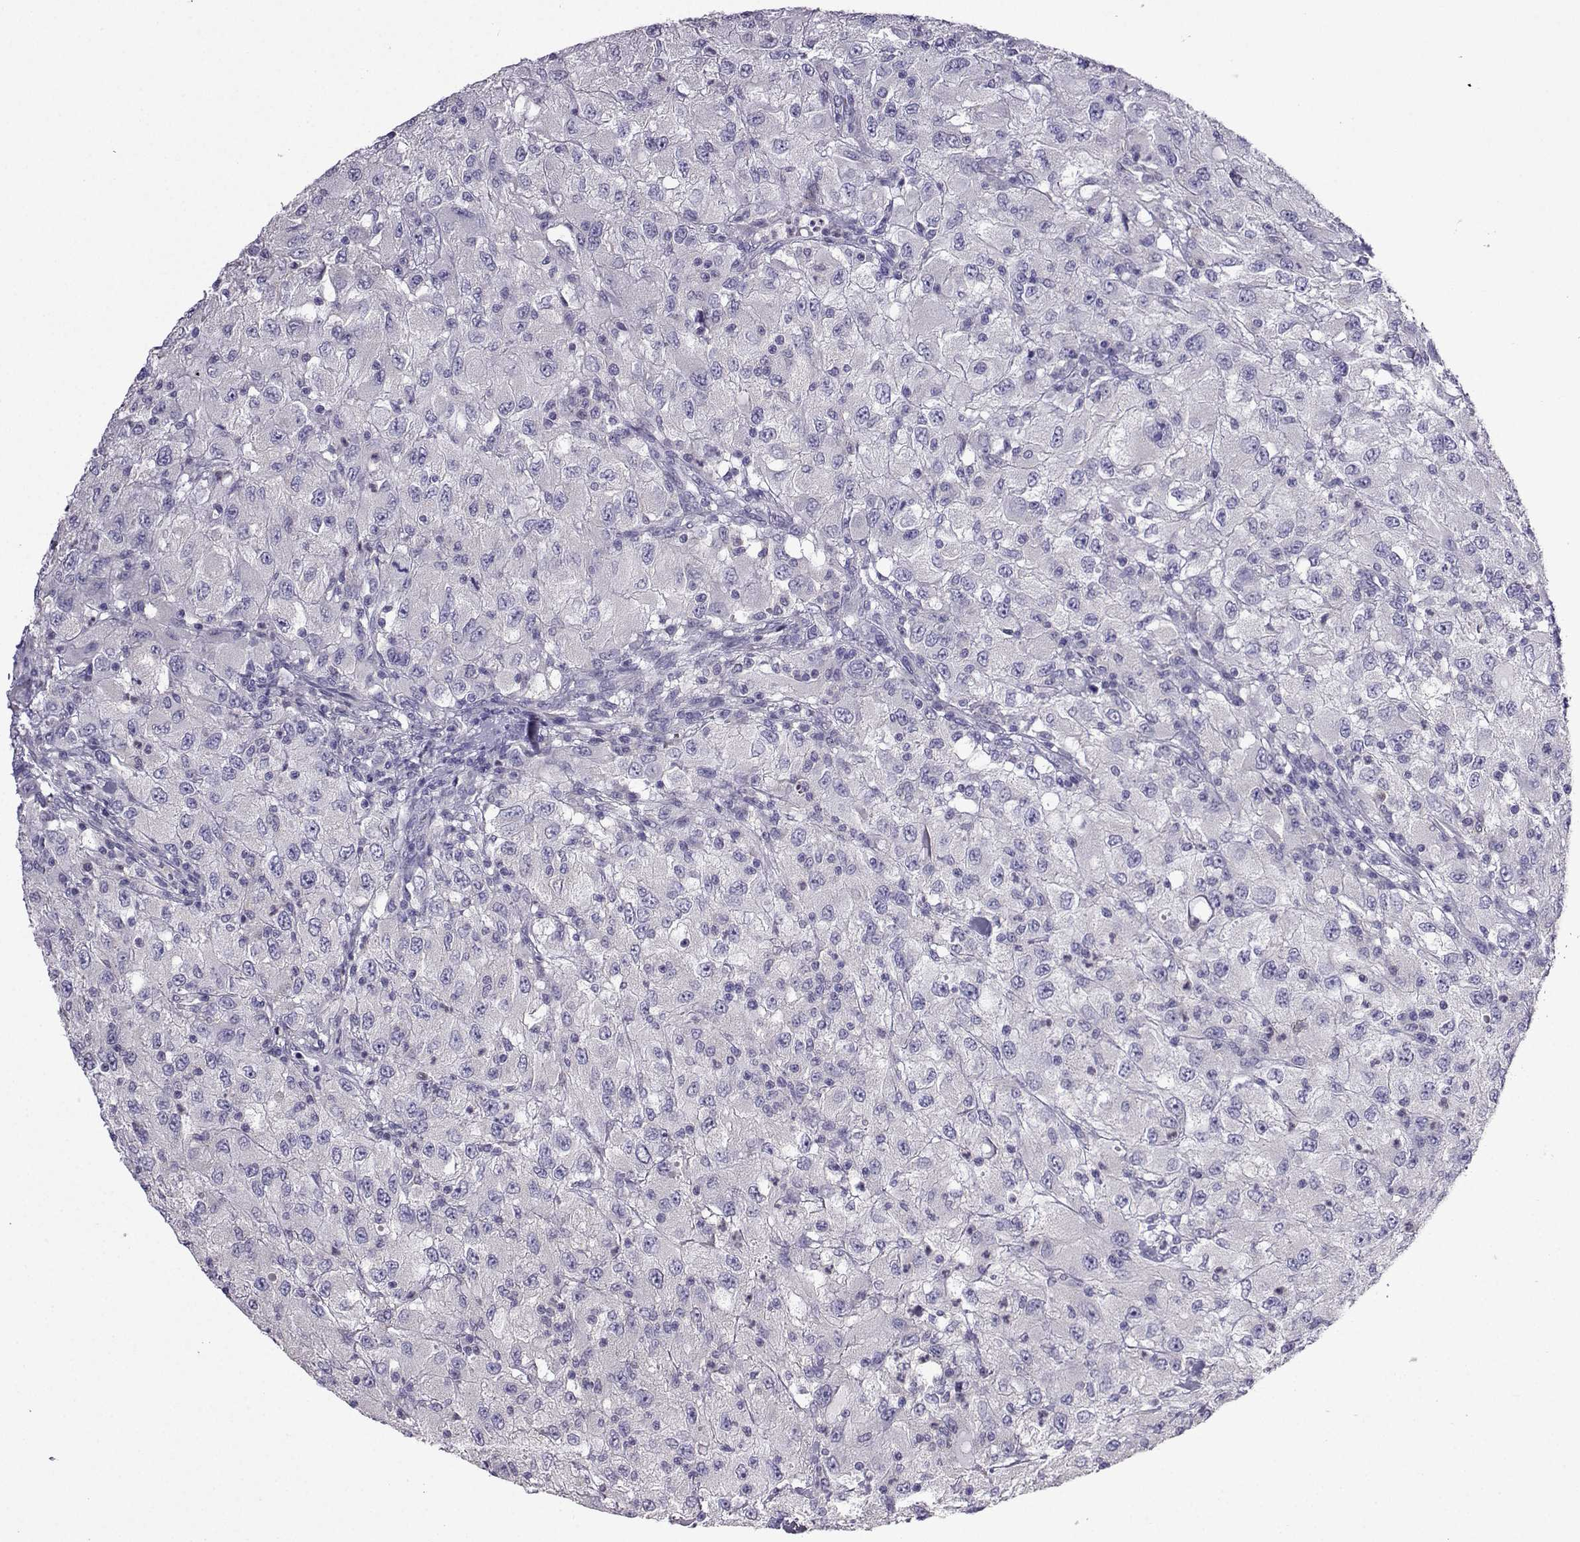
{"staining": {"intensity": "negative", "quantity": "none", "location": "none"}, "tissue": "renal cancer", "cell_type": "Tumor cells", "image_type": "cancer", "snomed": [{"axis": "morphology", "description": "Adenocarcinoma, NOS"}, {"axis": "topography", "description": "Kidney"}], "caption": "DAB (3,3'-diaminobenzidine) immunohistochemical staining of renal adenocarcinoma reveals no significant positivity in tumor cells.", "gene": "FCAMR", "patient": {"sex": "female", "age": 67}}